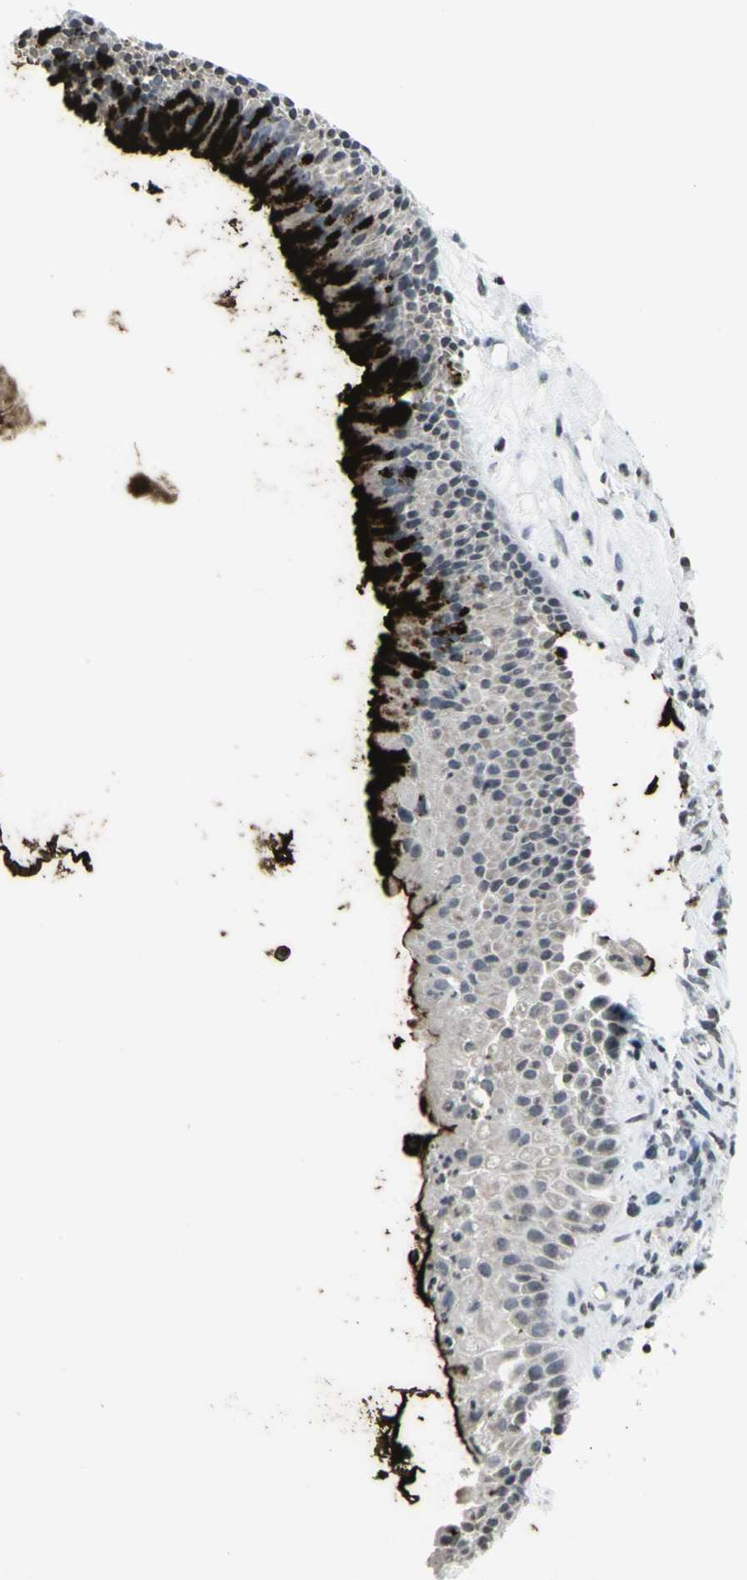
{"staining": {"intensity": "strong", "quantity": "25%-75%", "location": "cytoplasmic/membranous"}, "tissue": "nasopharynx", "cell_type": "Respiratory epithelial cells", "image_type": "normal", "snomed": [{"axis": "morphology", "description": "Normal tissue, NOS"}, {"axis": "topography", "description": "Nasopharynx"}], "caption": "This is a histology image of immunohistochemistry staining of normal nasopharynx, which shows strong expression in the cytoplasmic/membranous of respiratory epithelial cells.", "gene": "MUC5AC", "patient": {"sex": "female", "age": 51}}